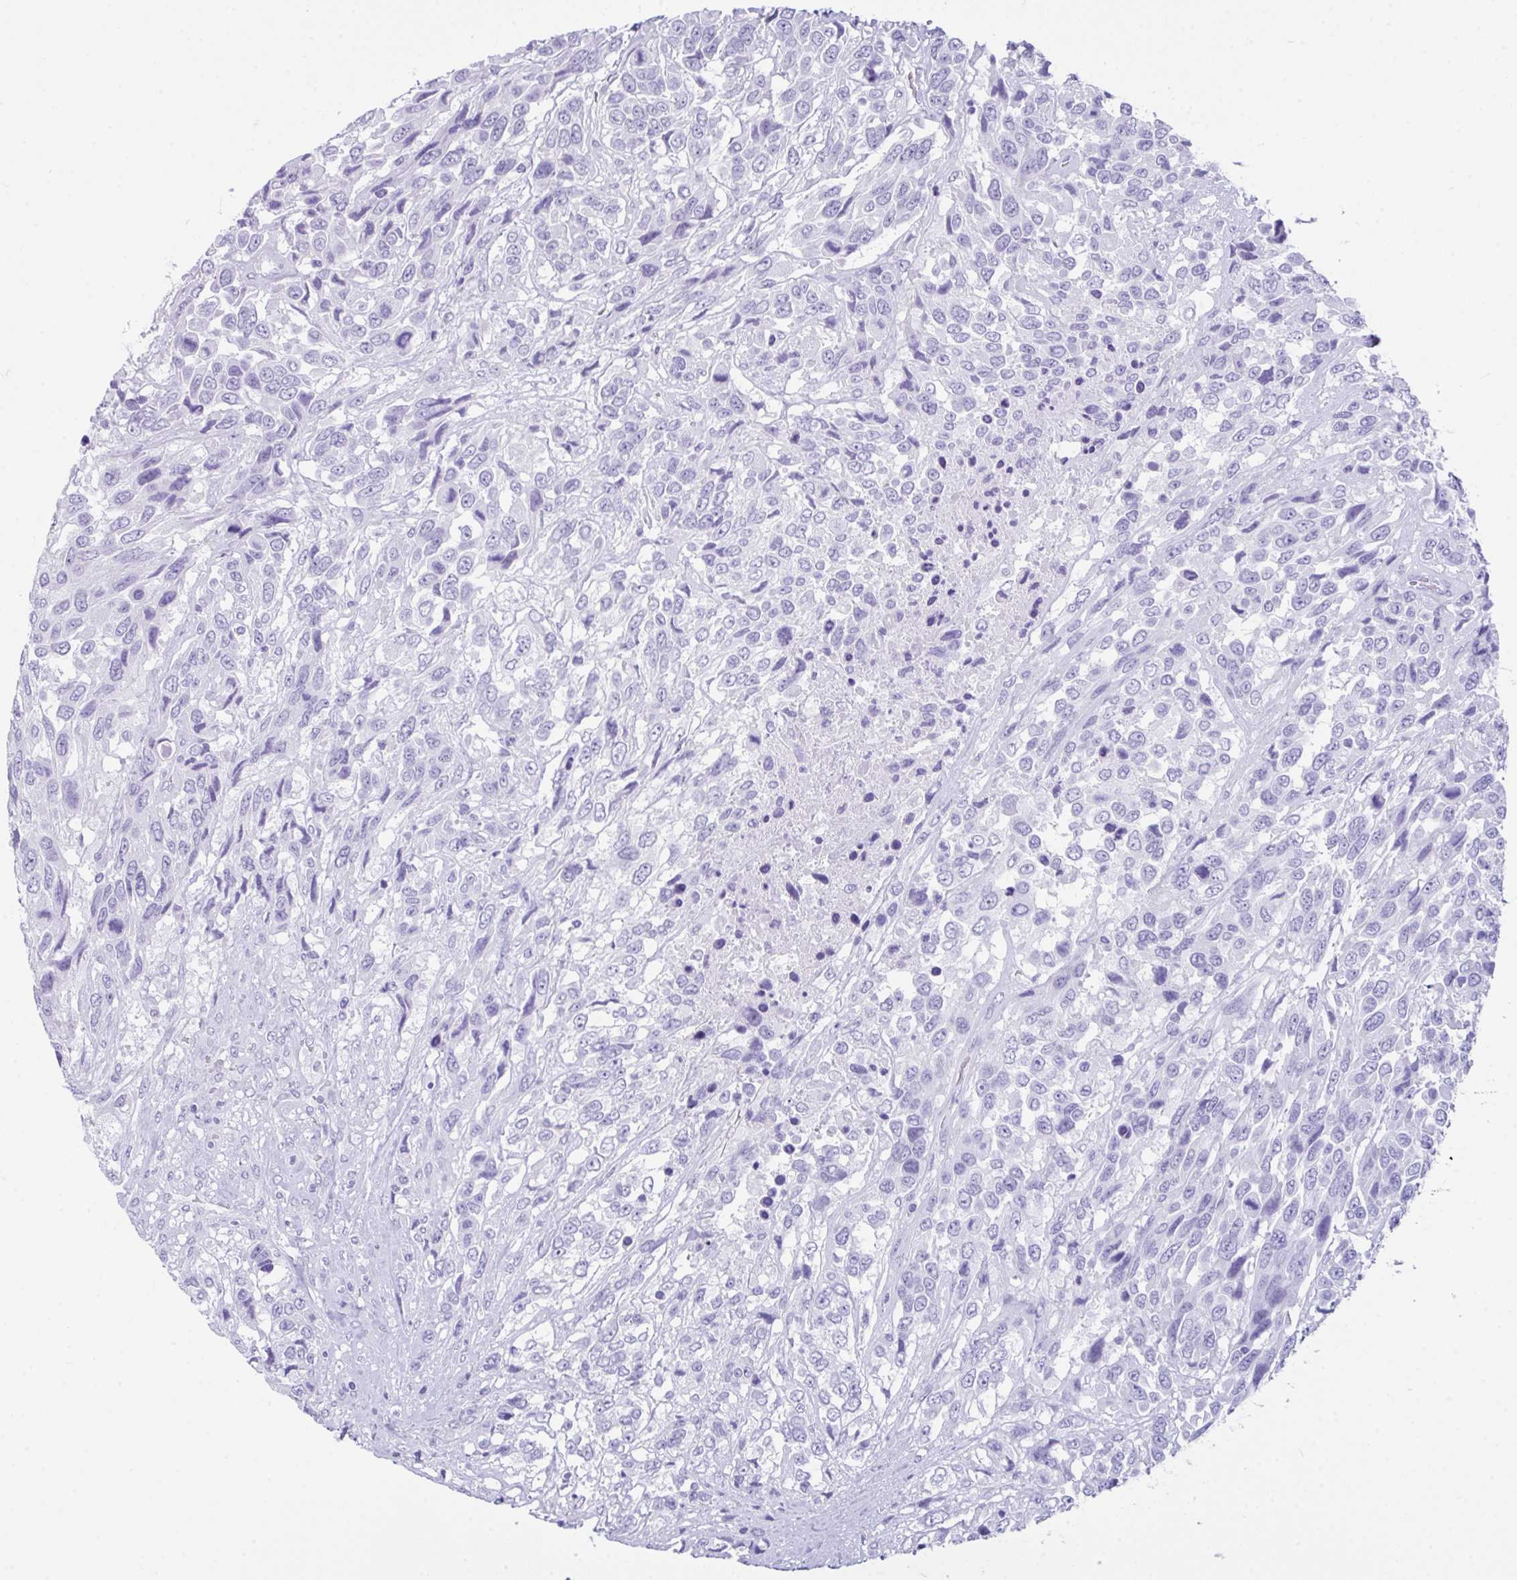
{"staining": {"intensity": "negative", "quantity": "none", "location": "none"}, "tissue": "urothelial cancer", "cell_type": "Tumor cells", "image_type": "cancer", "snomed": [{"axis": "morphology", "description": "Urothelial carcinoma, High grade"}, {"axis": "topography", "description": "Urinary bladder"}], "caption": "Urothelial carcinoma (high-grade) was stained to show a protein in brown. There is no significant expression in tumor cells. (DAB IHC, high magnification).", "gene": "LGALS4", "patient": {"sex": "female", "age": 70}}